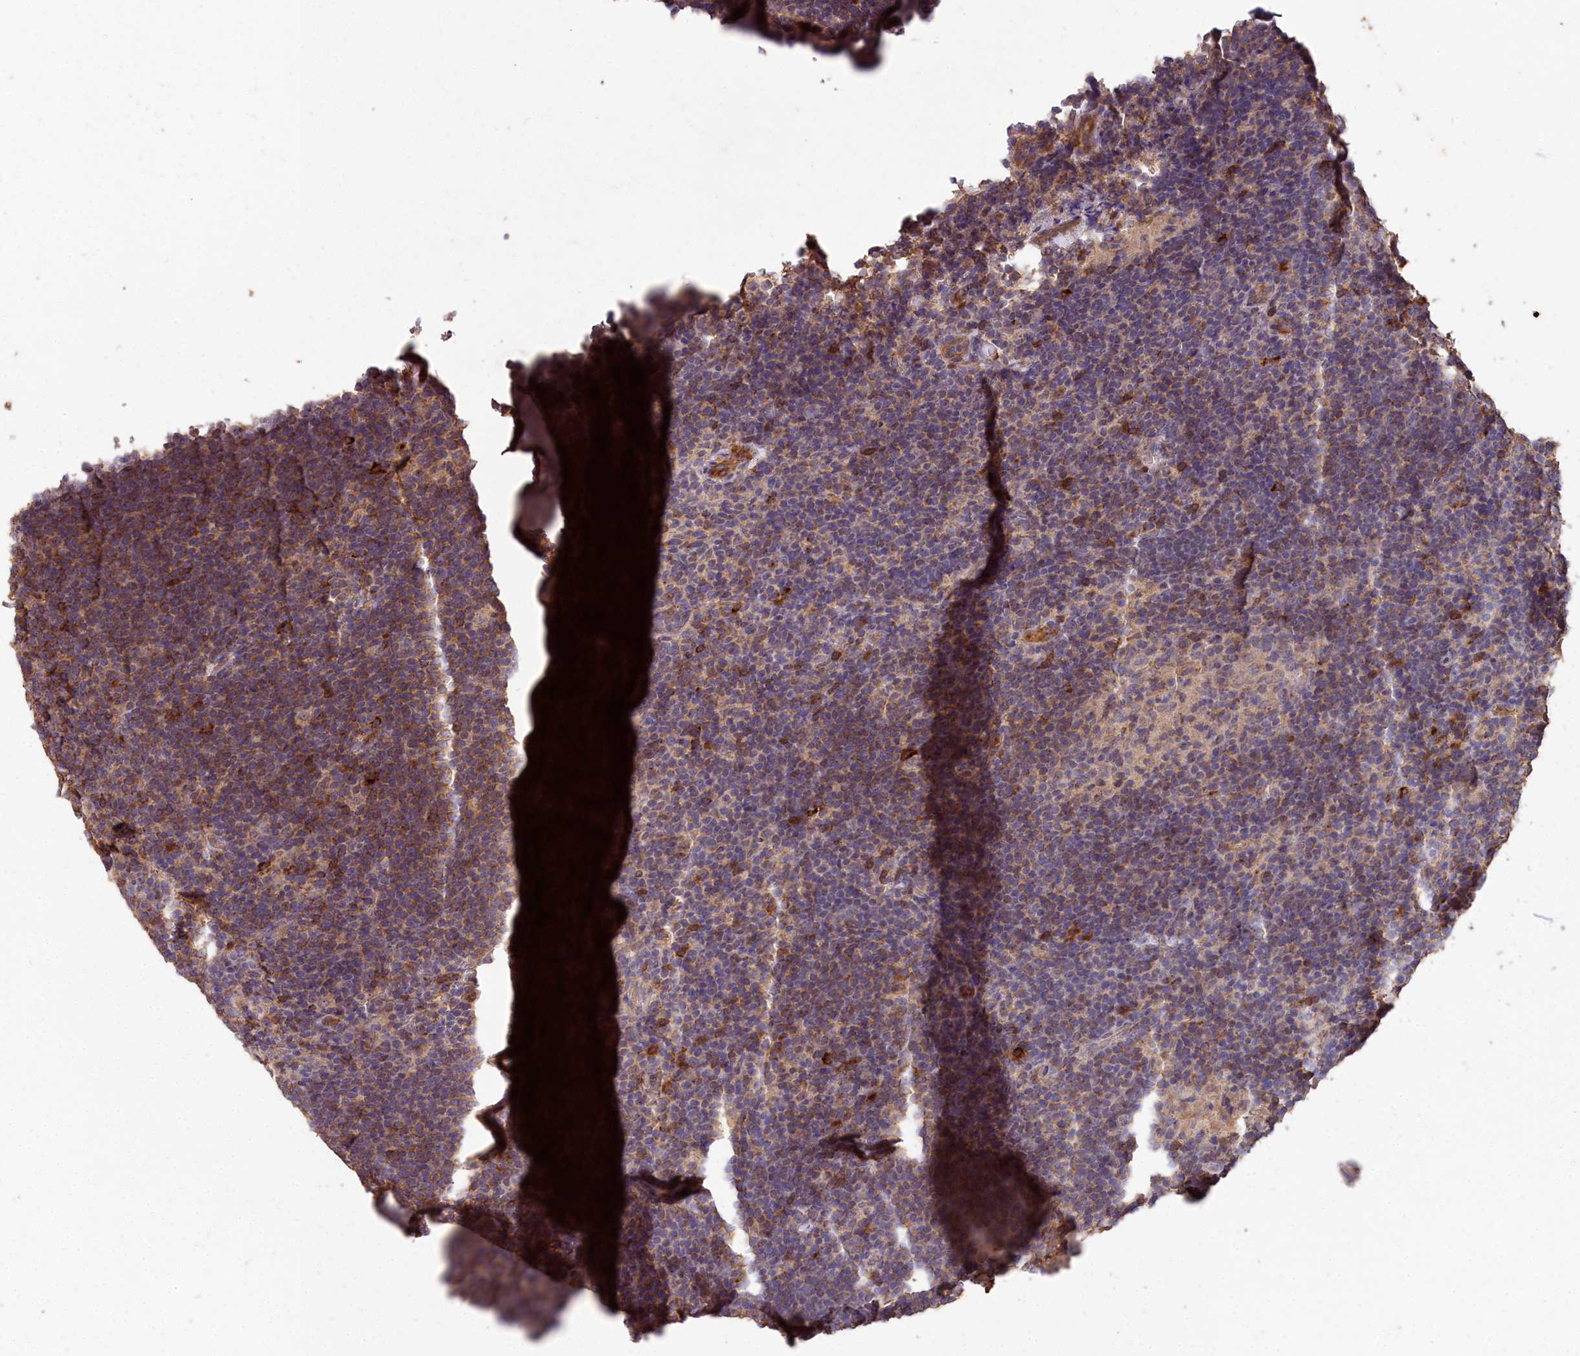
{"staining": {"intensity": "weak", "quantity": ">75%", "location": "cytoplasmic/membranous"}, "tissue": "lymphoma", "cell_type": "Tumor cells", "image_type": "cancer", "snomed": [{"axis": "morphology", "description": "Hodgkin's disease, NOS"}, {"axis": "topography", "description": "Lymph node"}], "caption": "DAB (3,3'-diaminobenzidine) immunohistochemical staining of human Hodgkin's disease shows weak cytoplasmic/membranous protein staining in about >75% of tumor cells.", "gene": "CEMIP2", "patient": {"sex": "female", "age": 57}}